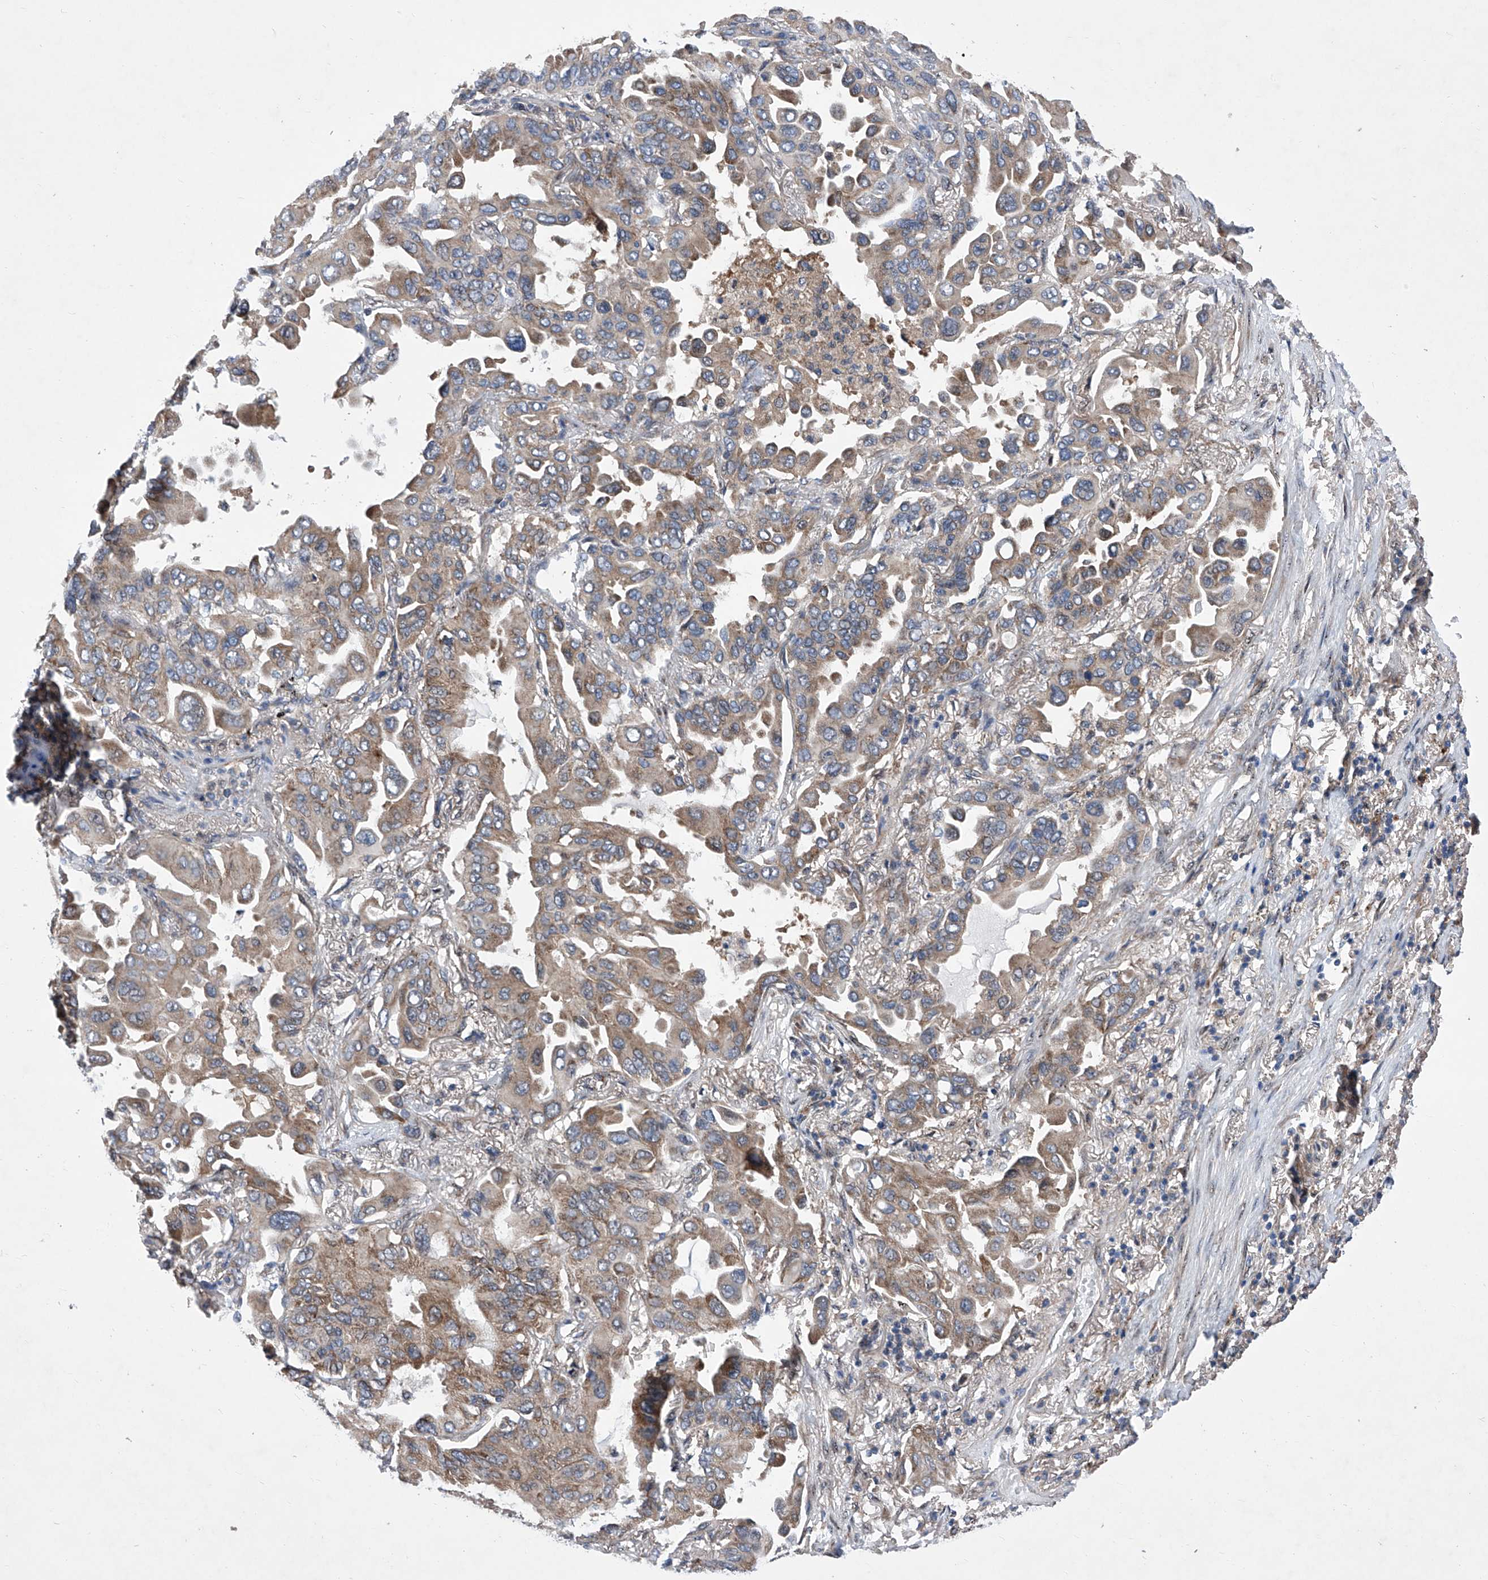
{"staining": {"intensity": "moderate", "quantity": ">75%", "location": "cytoplasmic/membranous"}, "tissue": "lung cancer", "cell_type": "Tumor cells", "image_type": "cancer", "snomed": [{"axis": "morphology", "description": "Adenocarcinoma, NOS"}, {"axis": "topography", "description": "Lung"}], "caption": "Lung cancer (adenocarcinoma) stained with a brown dye demonstrates moderate cytoplasmic/membranous positive expression in approximately >75% of tumor cells.", "gene": "KTI12", "patient": {"sex": "male", "age": 64}}